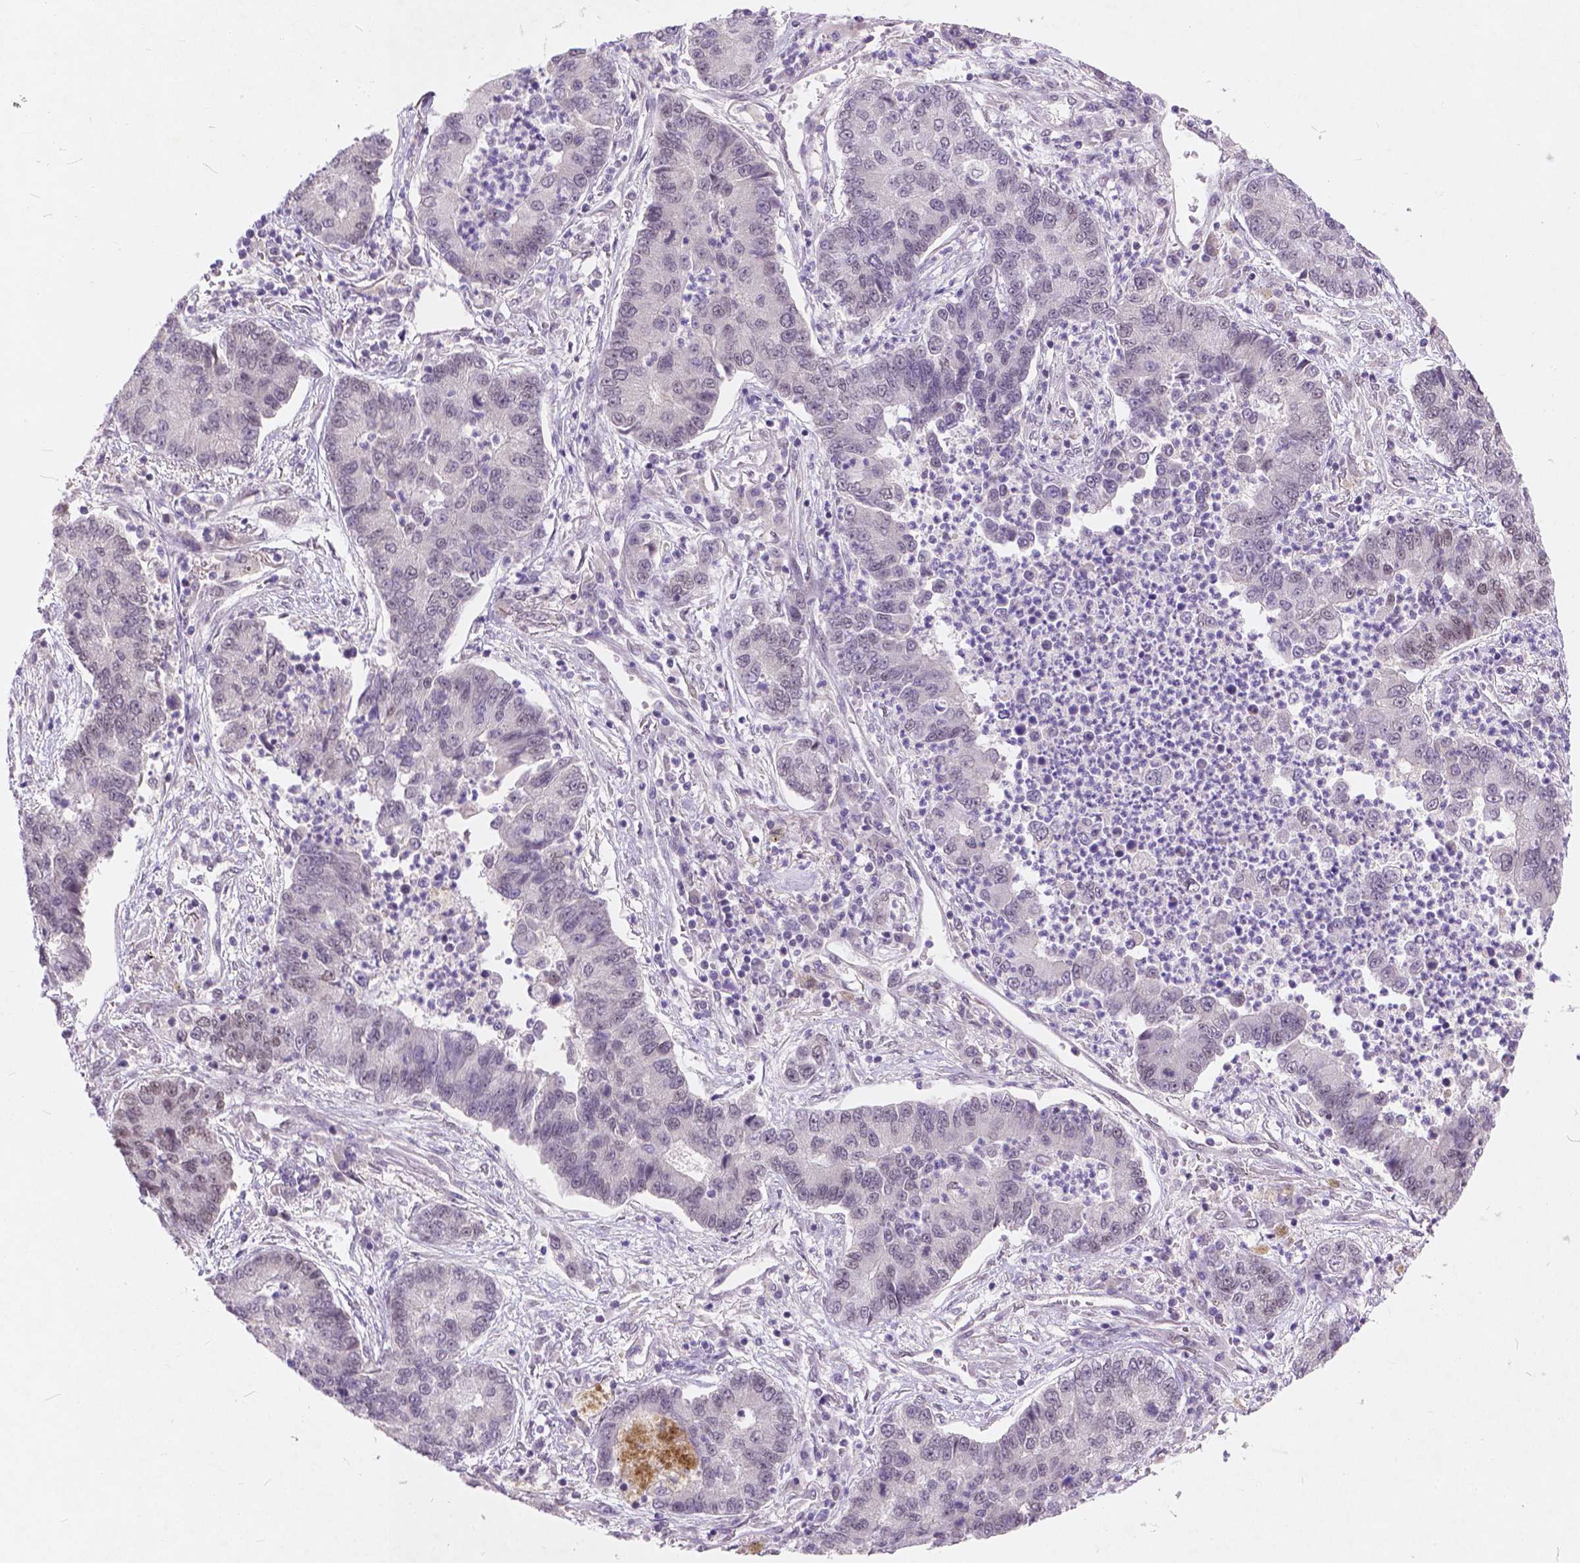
{"staining": {"intensity": "negative", "quantity": "none", "location": "none"}, "tissue": "lung cancer", "cell_type": "Tumor cells", "image_type": "cancer", "snomed": [{"axis": "morphology", "description": "Adenocarcinoma, NOS"}, {"axis": "topography", "description": "Lung"}], "caption": "High magnification brightfield microscopy of lung adenocarcinoma stained with DAB (brown) and counterstained with hematoxylin (blue): tumor cells show no significant positivity. Brightfield microscopy of immunohistochemistry (IHC) stained with DAB (brown) and hematoxylin (blue), captured at high magnification.", "gene": "FAM53A", "patient": {"sex": "female", "age": 57}}